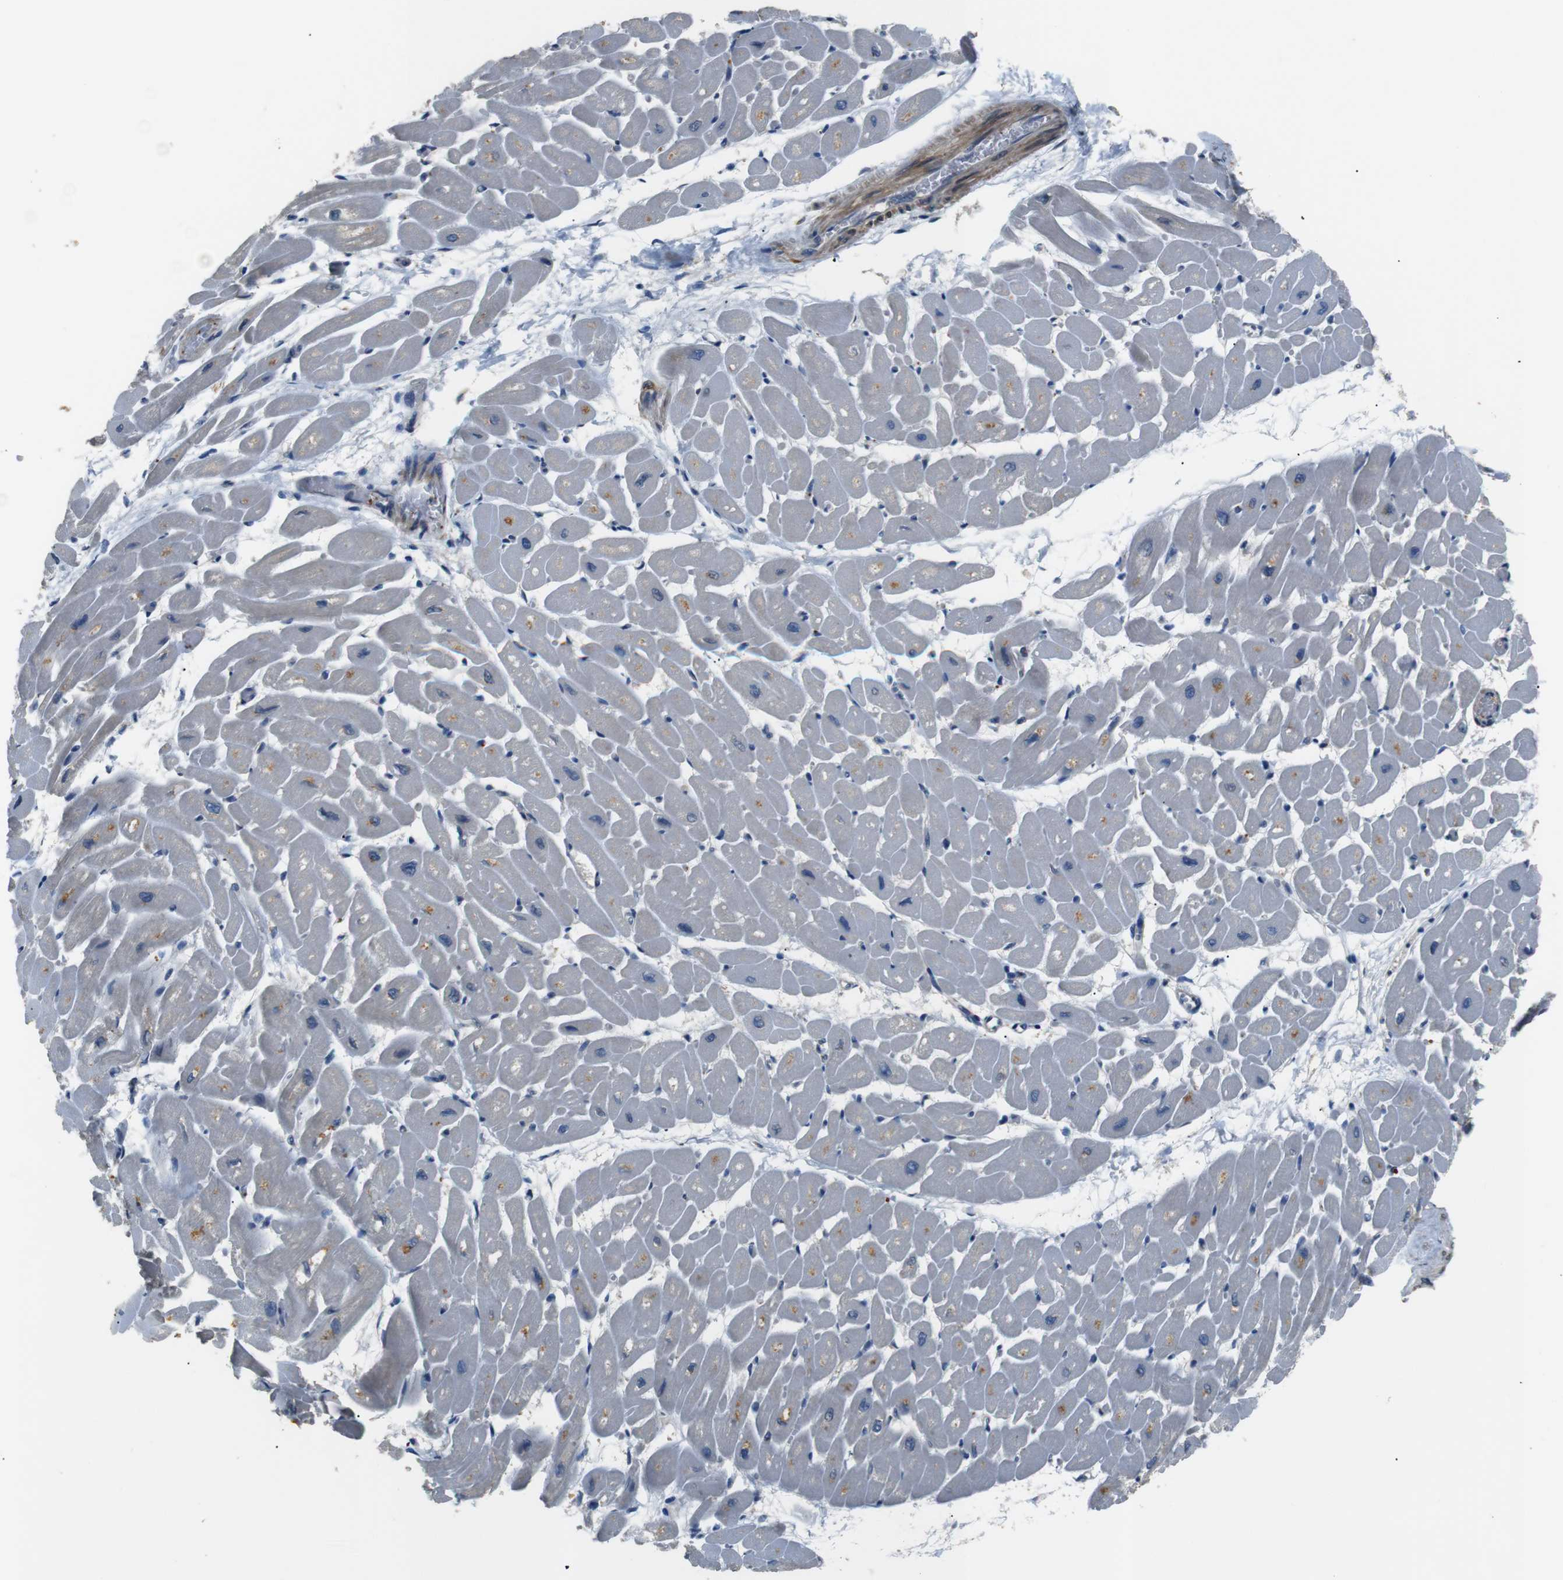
{"staining": {"intensity": "moderate", "quantity": "25%-75%", "location": "cytoplasmic/membranous"}, "tissue": "heart muscle", "cell_type": "Cardiomyocytes", "image_type": "normal", "snomed": [{"axis": "morphology", "description": "Normal tissue, NOS"}, {"axis": "topography", "description": "Heart"}], "caption": "IHC image of normal heart muscle: human heart muscle stained using IHC displays medium levels of moderate protein expression localized specifically in the cytoplasmic/membranous of cardiomyocytes, appearing as a cytoplasmic/membranous brown color.", "gene": "TMED2", "patient": {"sex": "male", "age": 45}}